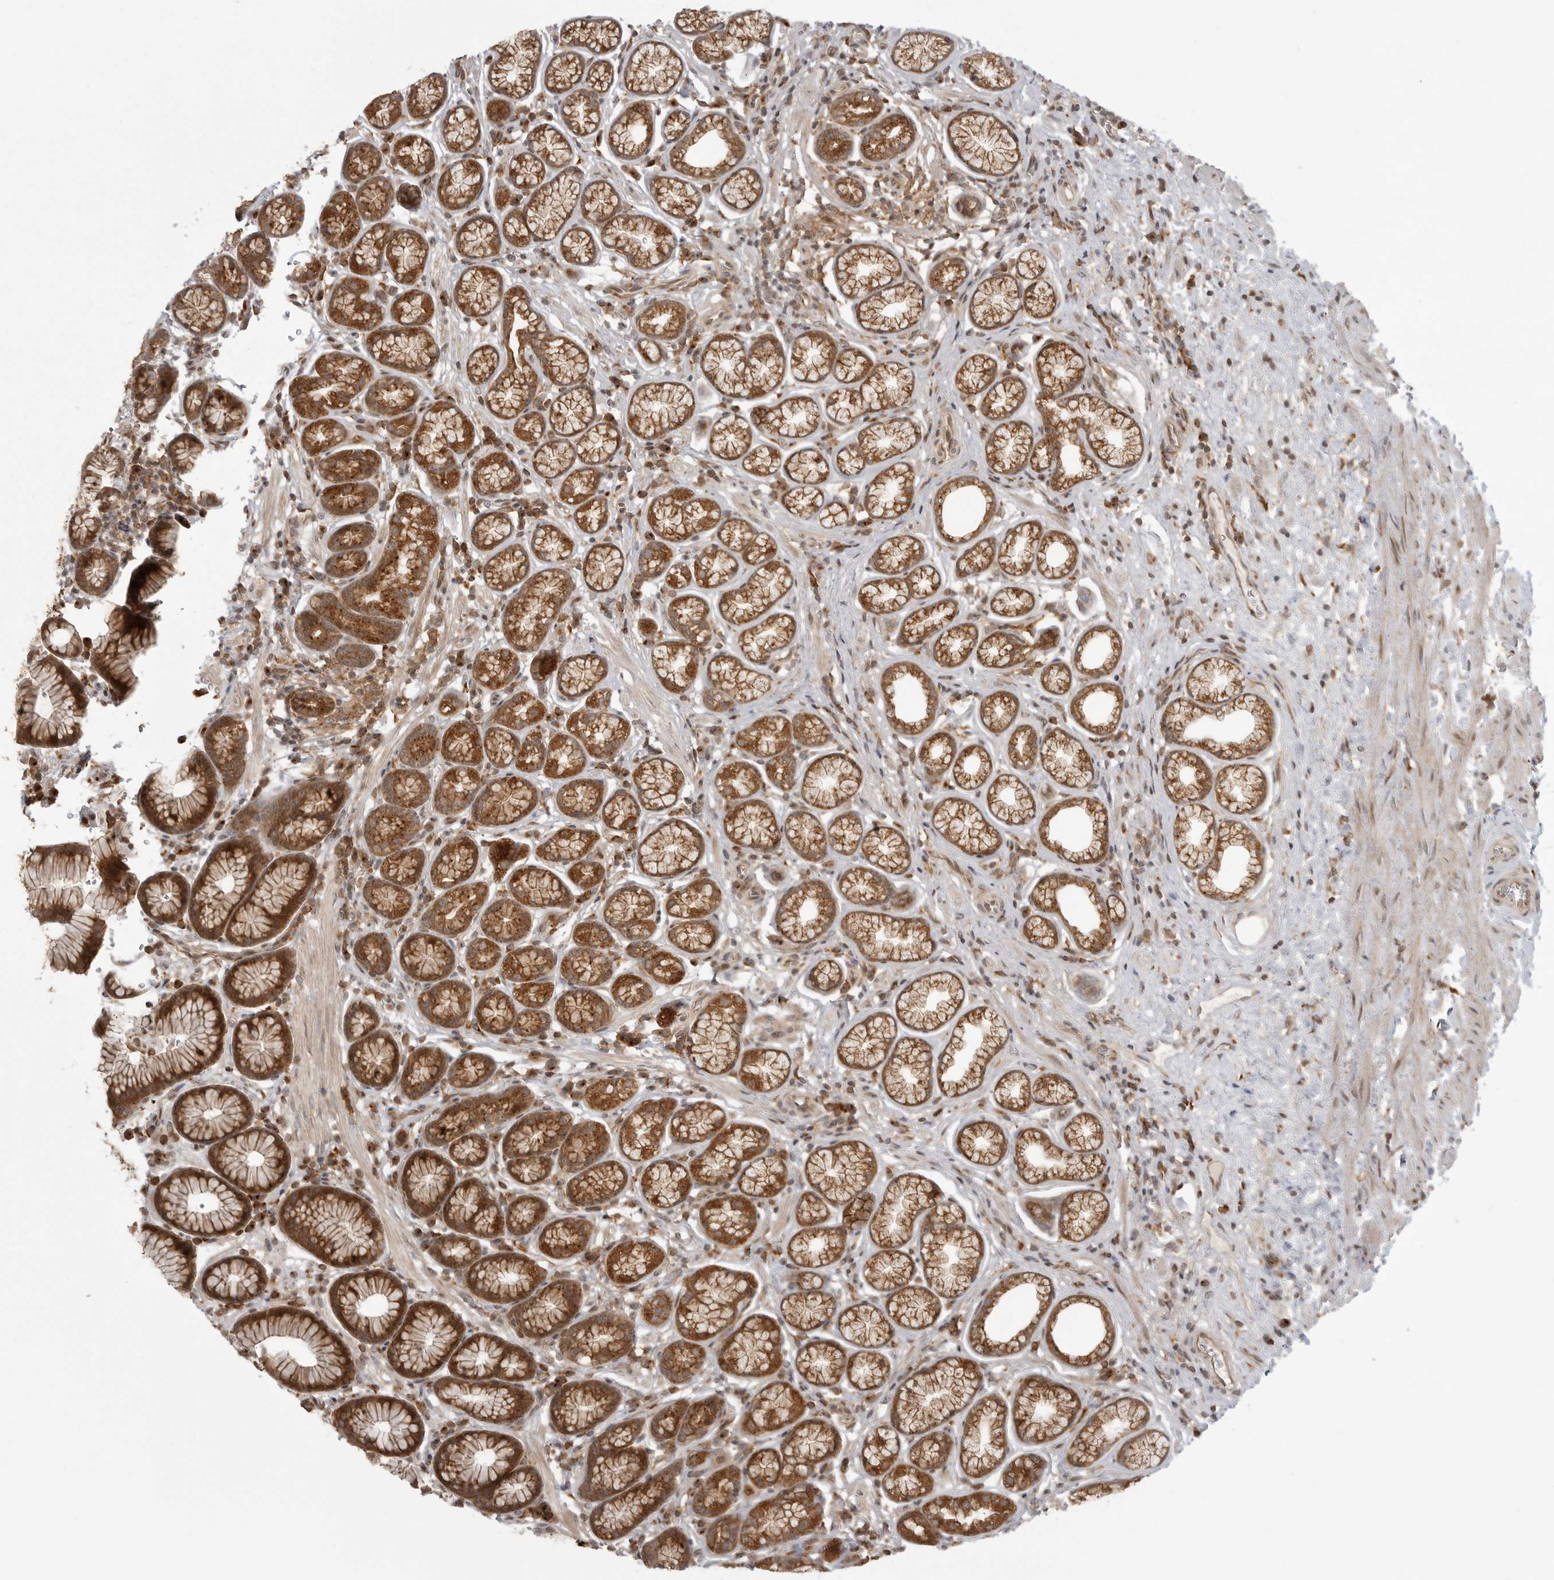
{"staining": {"intensity": "strong", "quantity": ">75%", "location": "cytoplasmic/membranous"}, "tissue": "stomach", "cell_type": "Glandular cells", "image_type": "normal", "snomed": [{"axis": "morphology", "description": "Normal tissue, NOS"}, {"axis": "topography", "description": "Stomach"}], "caption": "Immunohistochemistry of normal human stomach reveals high levels of strong cytoplasmic/membranous staining in approximately >75% of glandular cells.", "gene": "FAT3", "patient": {"sex": "male", "age": 42}}